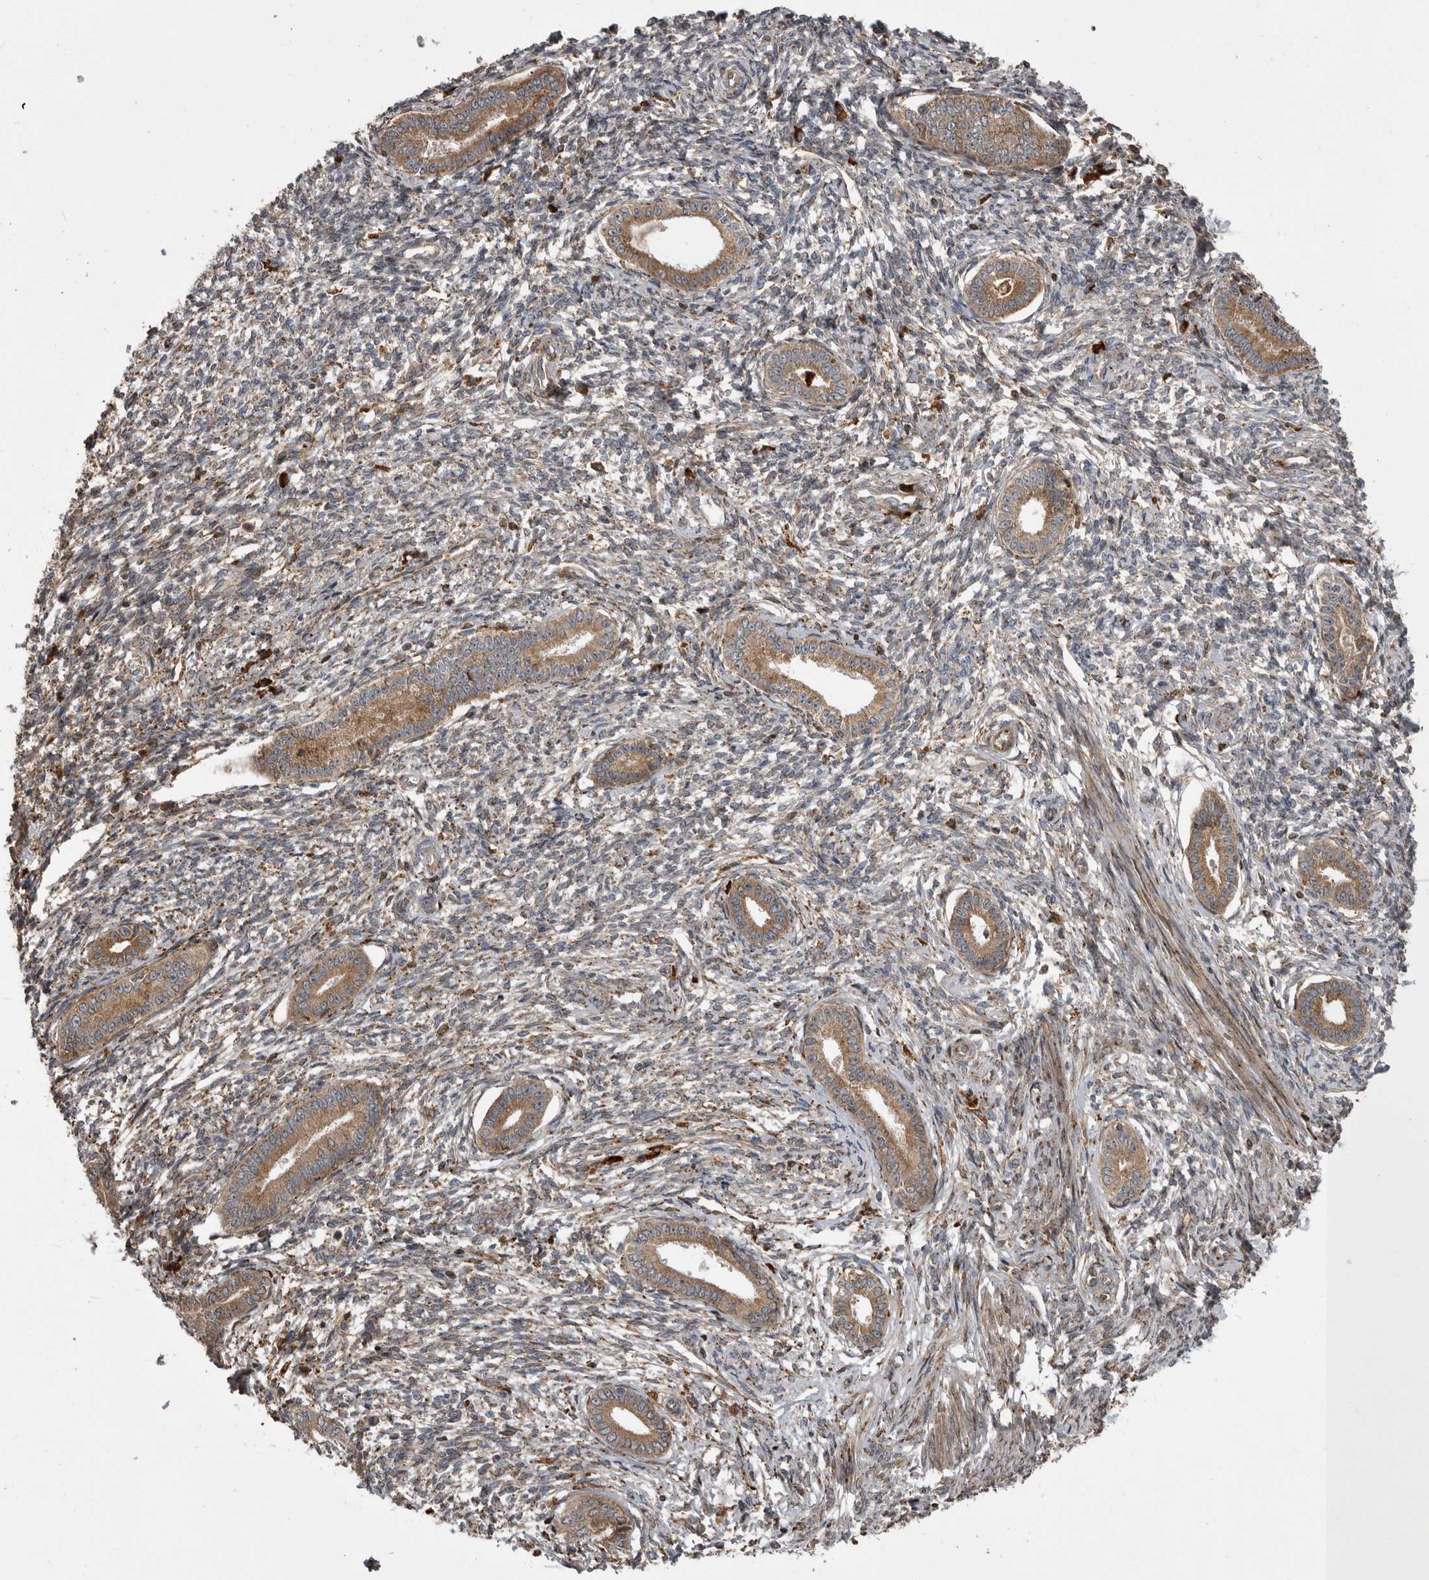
{"staining": {"intensity": "weak", "quantity": "25%-75%", "location": "cytoplasmic/membranous"}, "tissue": "endometrium", "cell_type": "Cells in endometrial stroma", "image_type": "normal", "snomed": [{"axis": "morphology", "description": "Normal tissue, NOS"}, {"axis": "topography", "description": "Endometrium"}], "caption": "IHC histopathology image of unremarkable endometrium: endometrium stained using immunohistochemistry displays low levels of weak protein expression localized specifically in the cytoplasmic/membranous of cells in endometrial stroma, appearing as a cytoplasmic/membranous brown color.", "gene": "RAB3GAP2", "patient": {"sex": "female", "age": 56}}